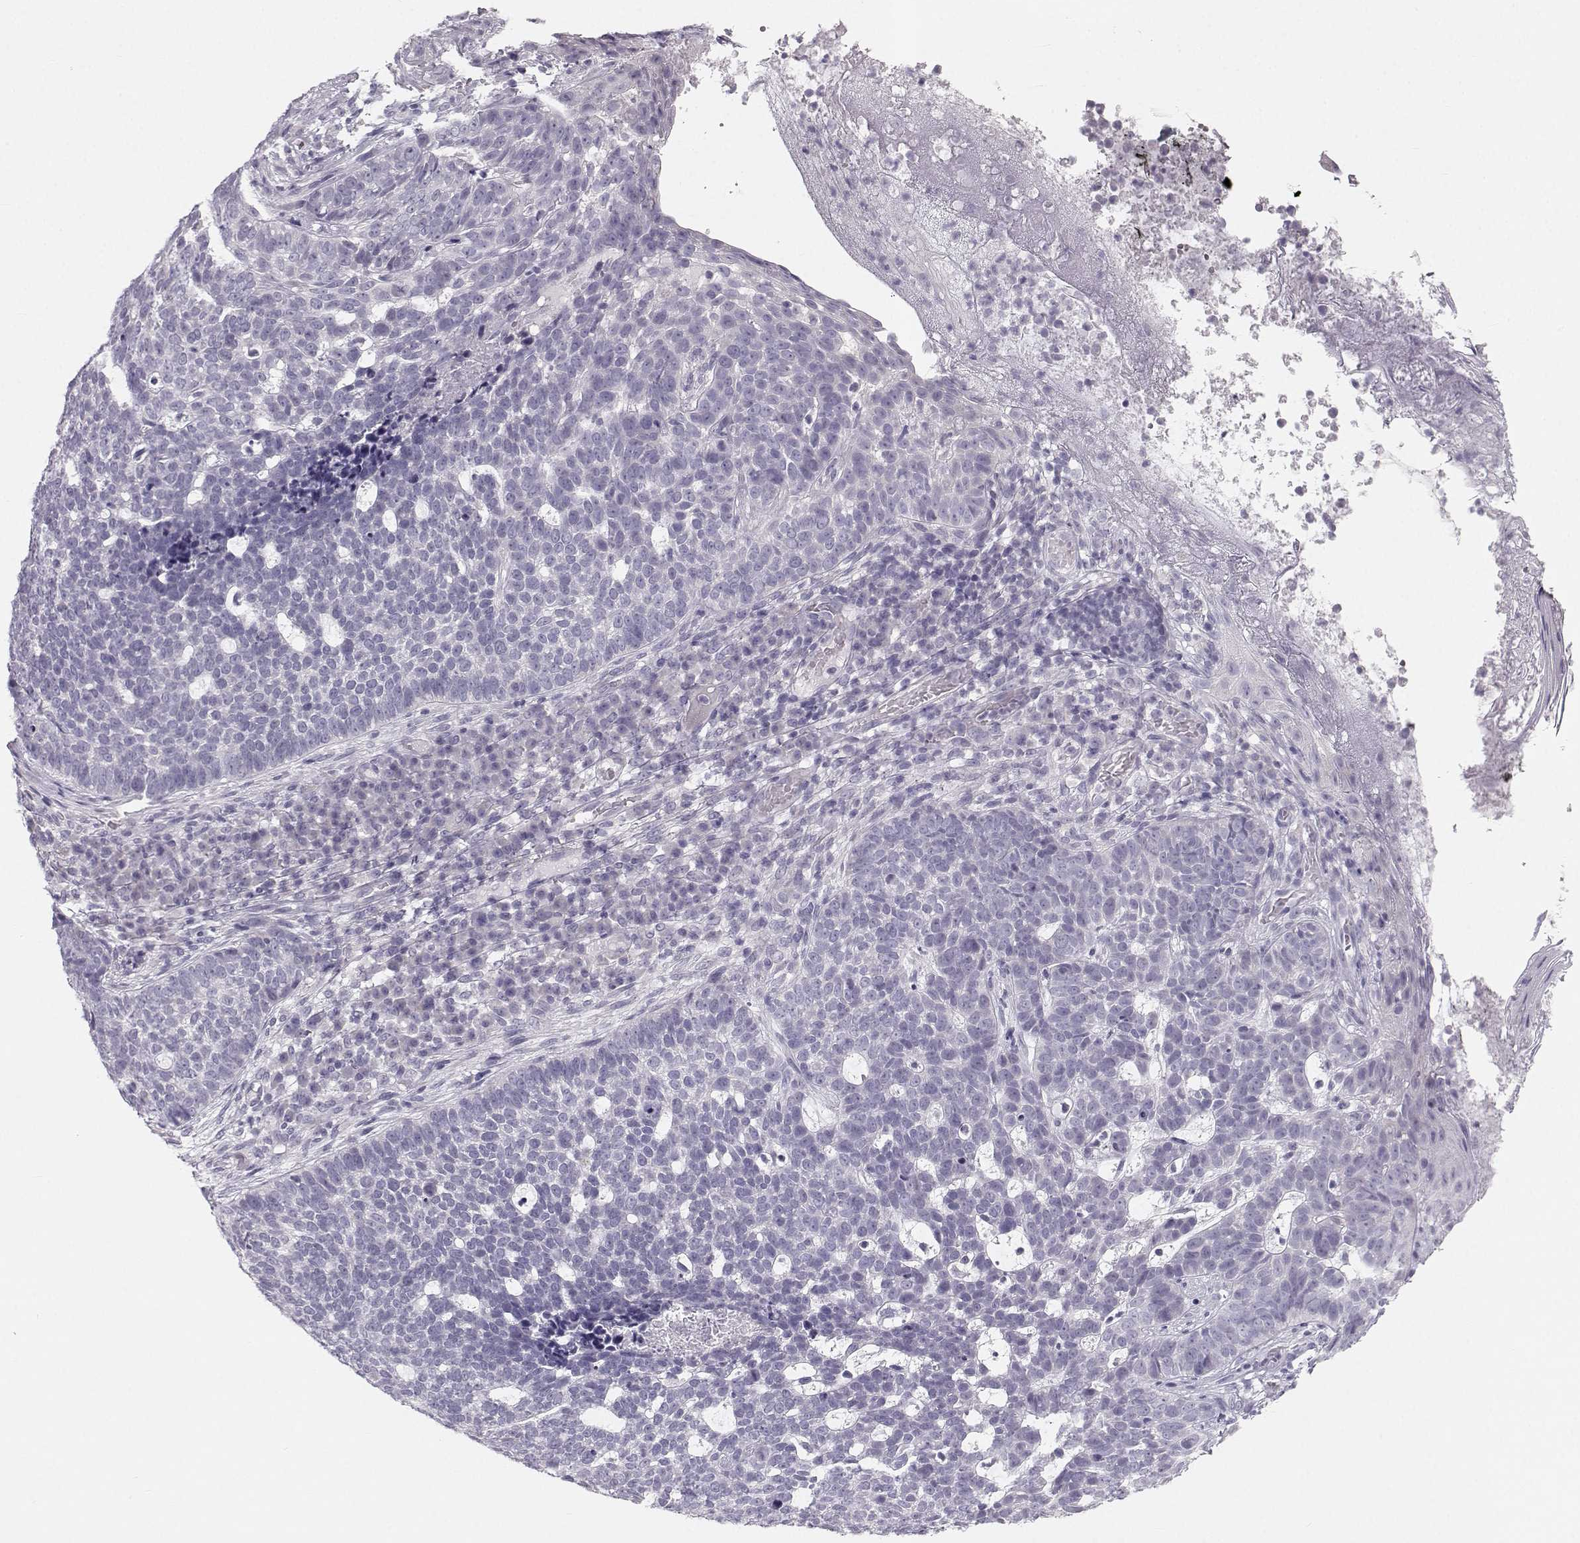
{"staining": {"intensity": "negative", "quantity": "none", "location": "none"}, "tissue": "skin cancer", "cell_type": "Tumor cells", "image_type": "cancer", "snomed": [{"axis": "morphology", "description": "Basal cell carcinoma"}, {"axis": "topography", "description": "Skin"}], "caption": "A high-resolution histopathology image shows IHC staining of skin basal cell carcinoma, which shows no significant staining in tumor cells.", "gene": "OIP5", "patient": {"sex": "female", "age": 69}}